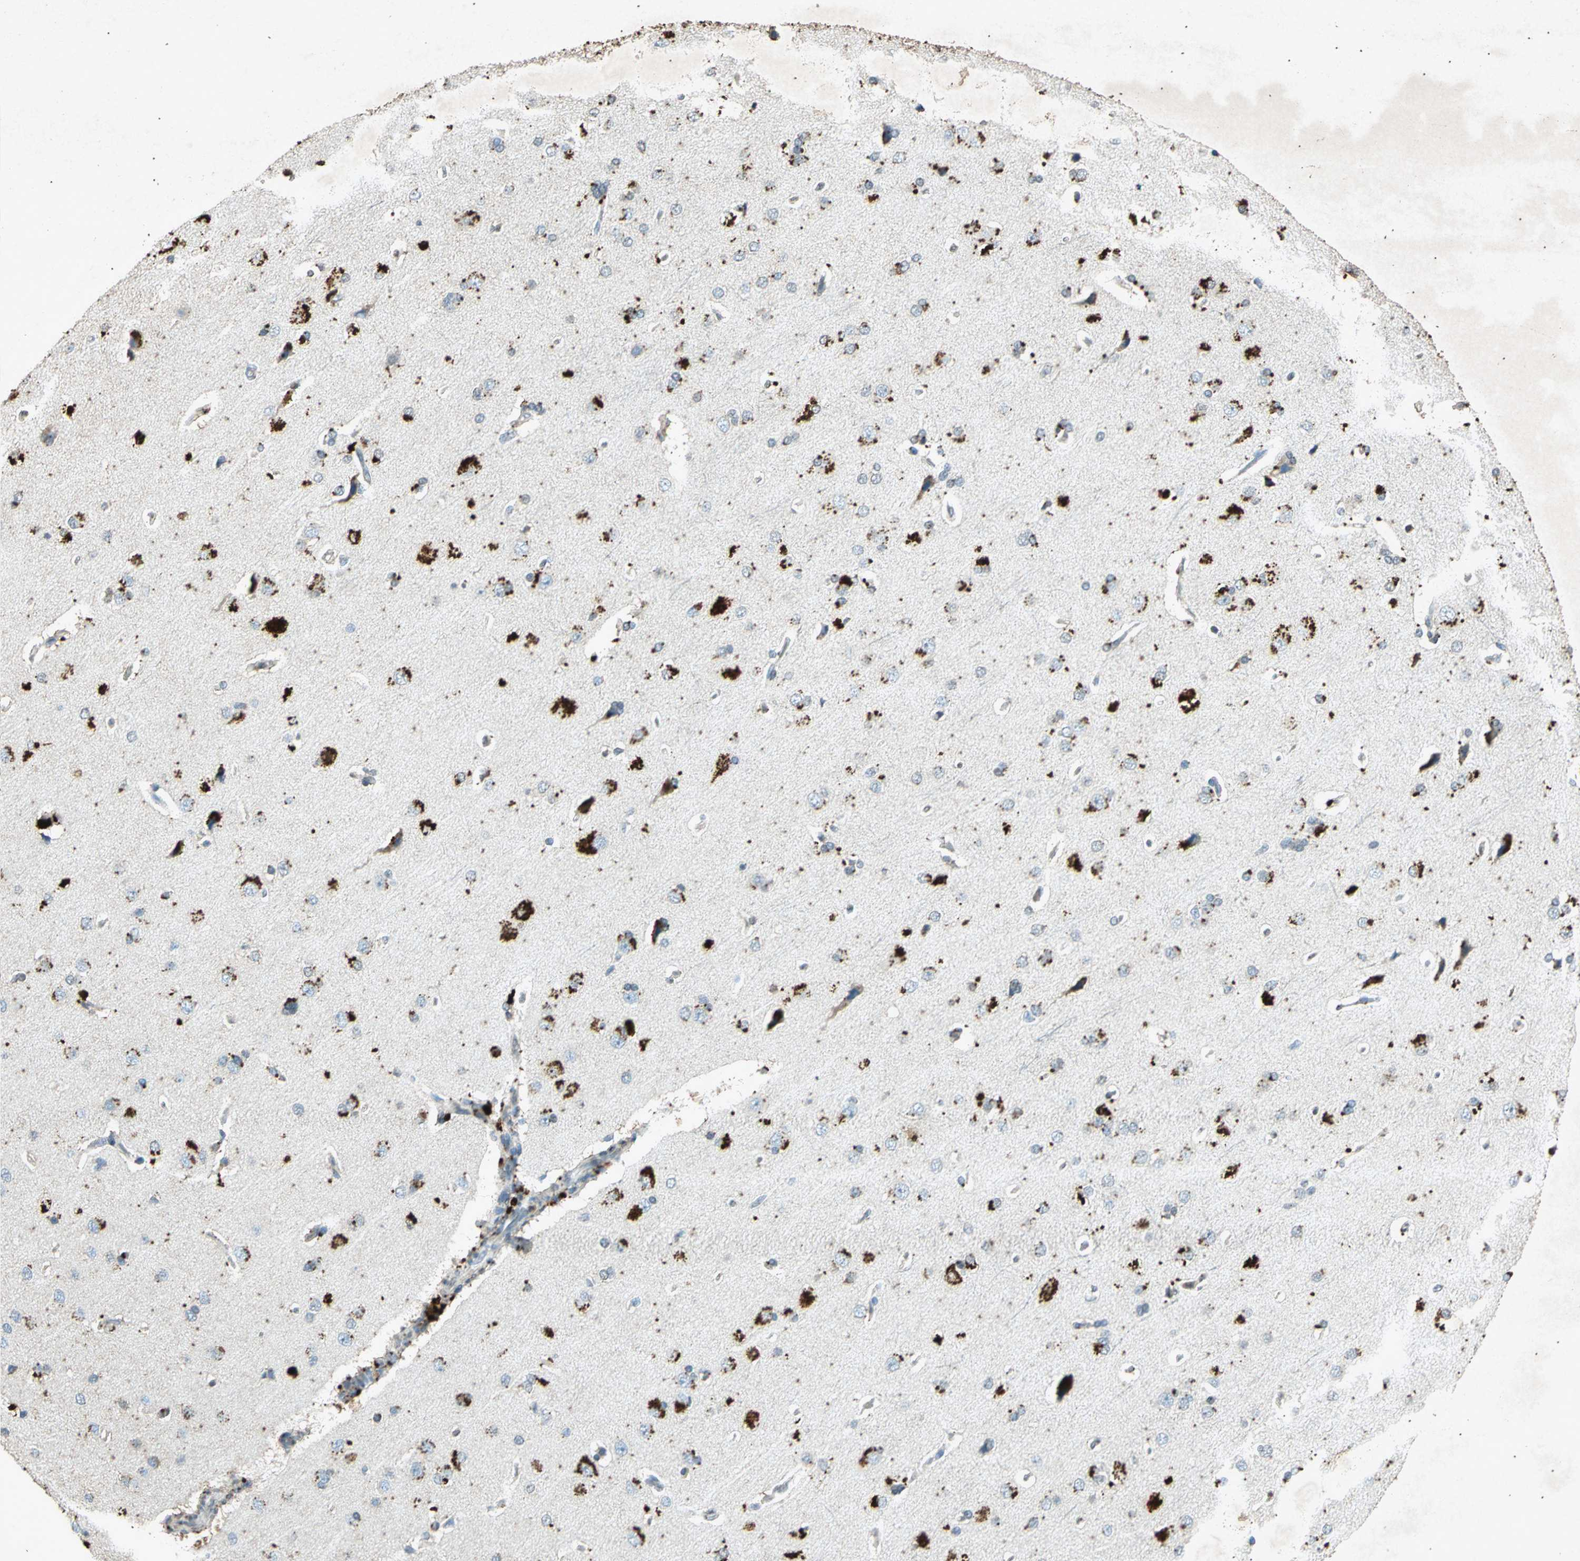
{"staining": {"intensity": "negative", "quantity": "none", "location": "none"}, "tissue": "cerebral cortex", "cell_type": "Endothelial cells", "image_type": "normal", "snomed": [{"axis": "morphology", "description": "Normal tissue, NOS"}, {"axis": "topography", "description": "Cerebral cortex"}], "caption": "Benign cerebral cortex was stained to show a protein in brown. There is no significant staining in endothelial cells. Nuclei are stained in blue.", "gene": "PSEN1", "patient": {"sex": "male", "age": 62}}